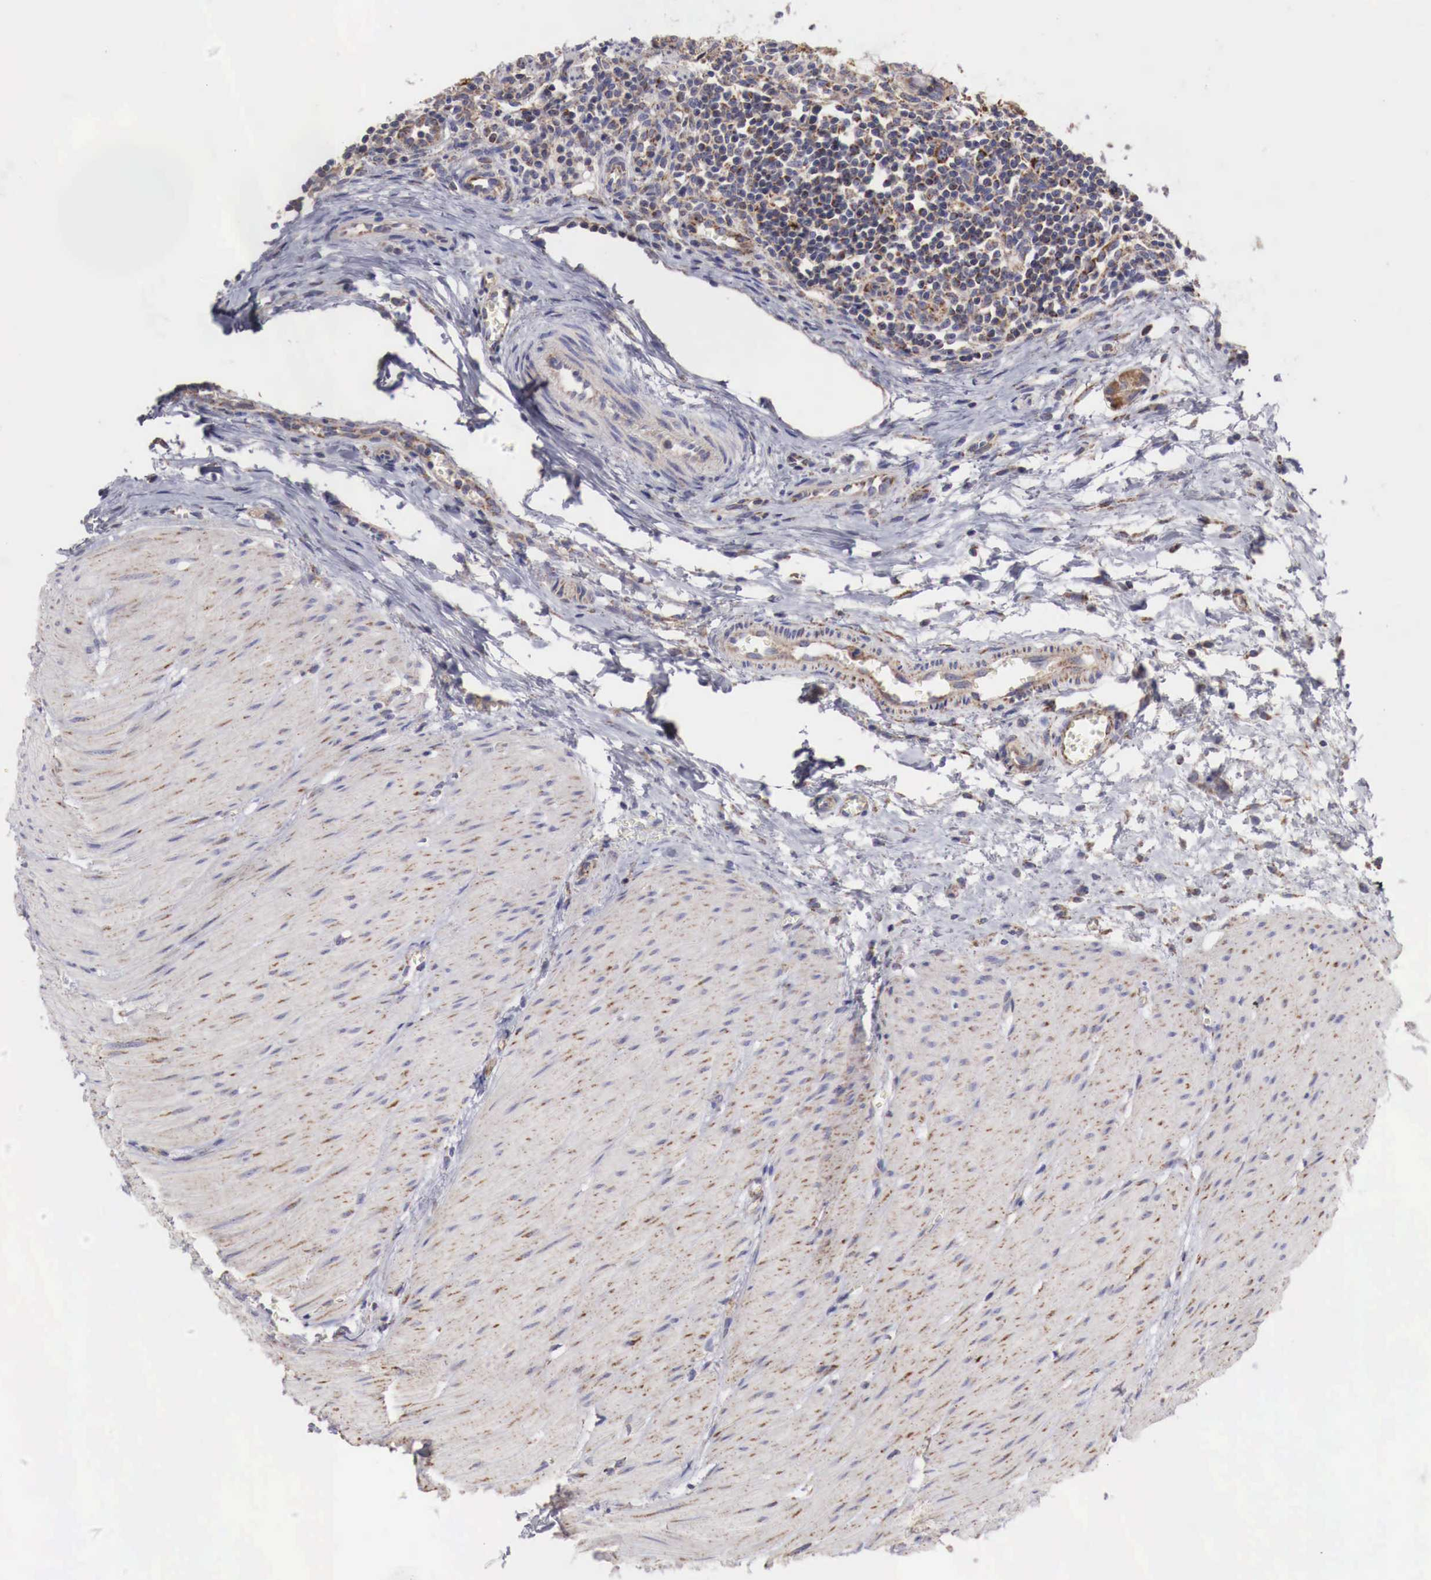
{"staining": {"intensity": "strong", "quantity": ">75%", "location": "cytoplasmic/membranous"}, "tissue": "small intestine", "cell_type": "Glandular cells", "image_type": "normal", "snomed": [{"axis": "morphology", "description": "Normal tissue, NOS"}, {"axis": "topography", "description": "Small intestine"}], "caption": "Immunohistochemical staining of normal small intestine reveals >75% levels of strong cytoplasmic/membranous protein positivity in about >75% of glandular cells. (DAB IHC with brightfield microscopy, high magnification).", "gene": "XPNPEP3", "patient": {"sex": "male", "age": 1}}